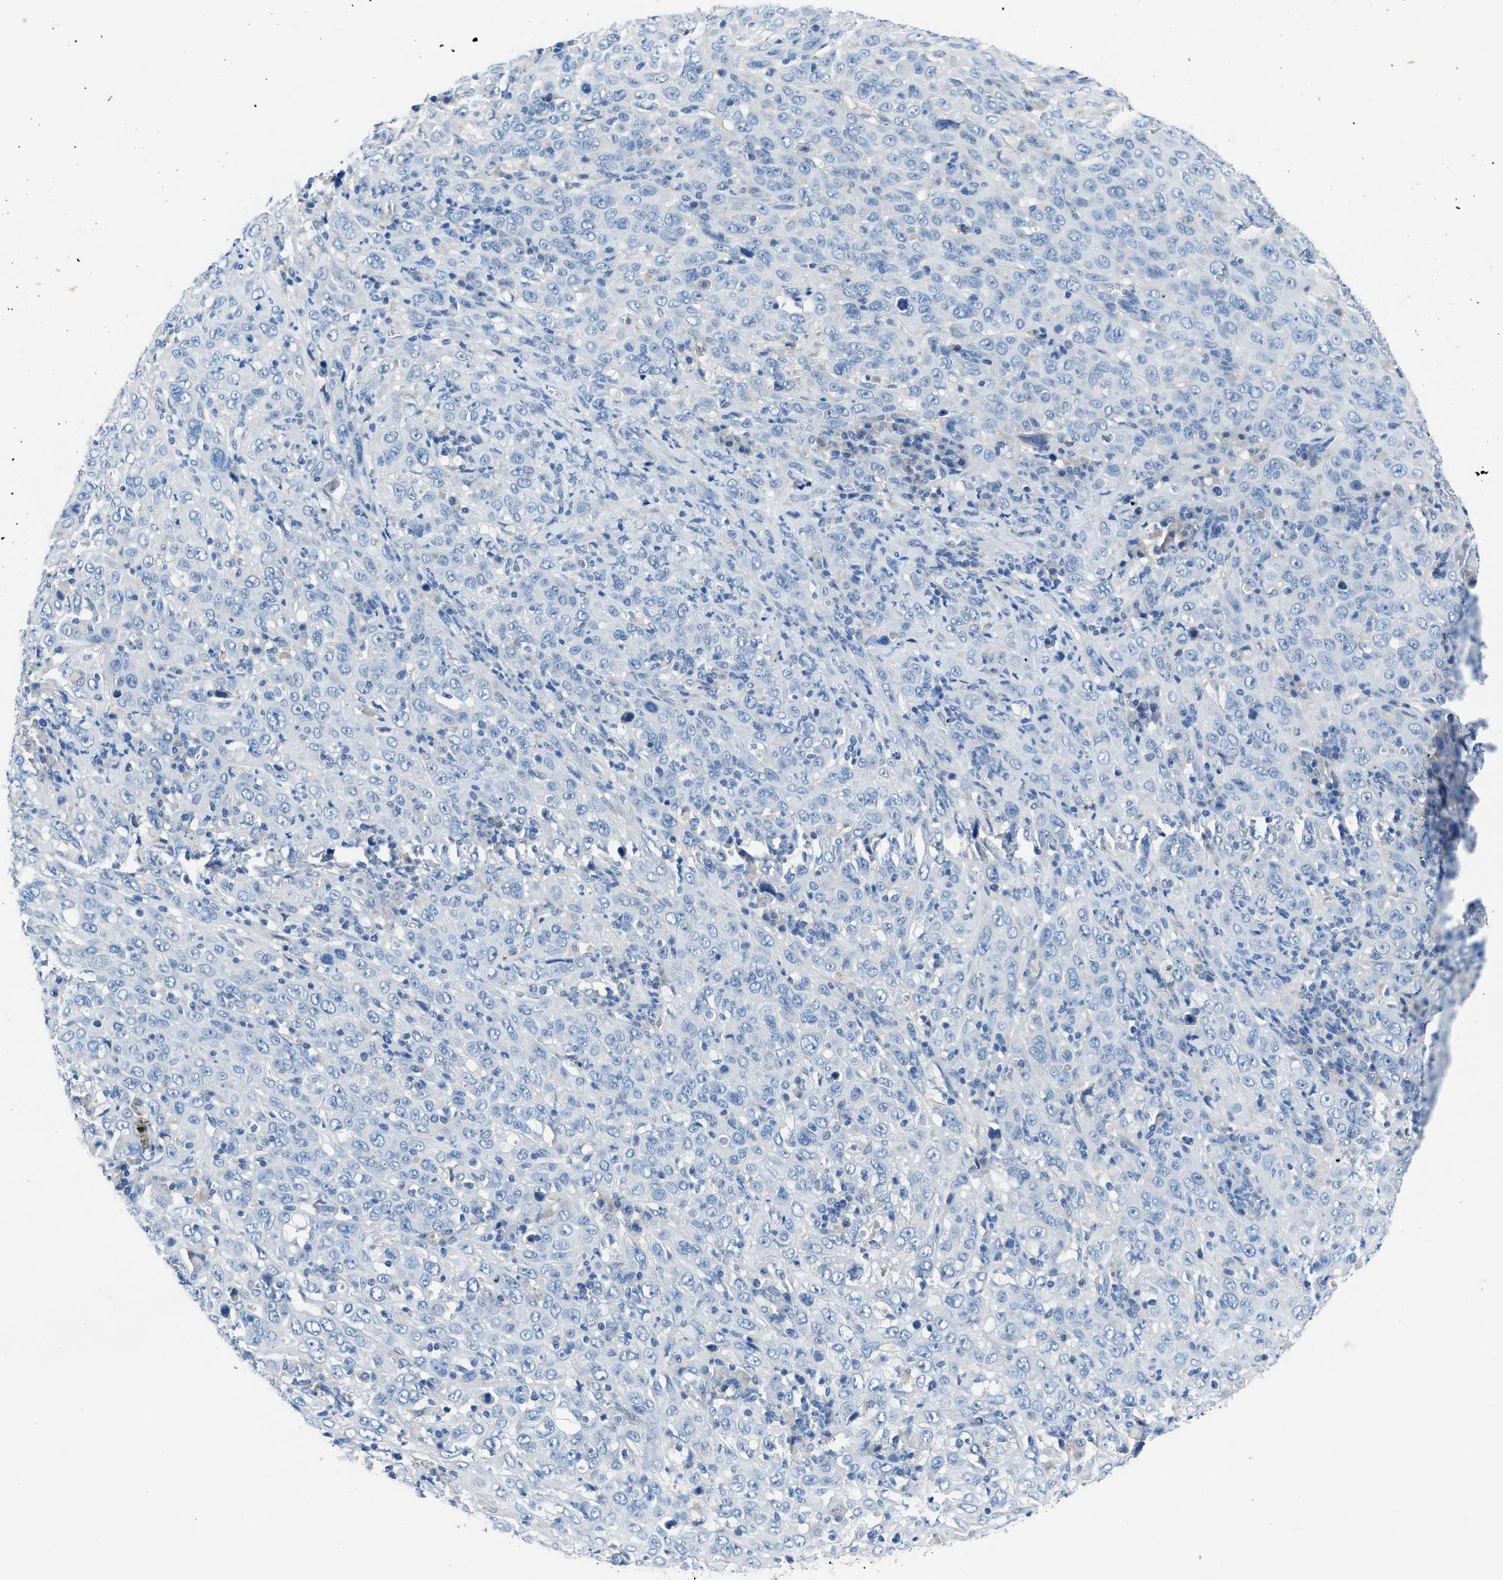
{"staining": {"intensity": "negative", "quantity": "none", "location": "none"}, "tissue": "cervical cancer", "cell_type": "Tumor cells", "image_type": "cancer", "snomed": [{"axis": "morphology", "description": "Squamous cell carcinoma, NOS"}, {"axis": "topography", "description": "Cervix"}], "caption": "High magnification brightfield microscopy of cervical squamous cell carcinoma stained with DAB (brown) and counterstained with hematoxylin (blue): tumor cells show no significant staining. Nuclei are stained in blue.", "gene": "SLC10A6", "patient": {"sex": "female", "age": 46}}